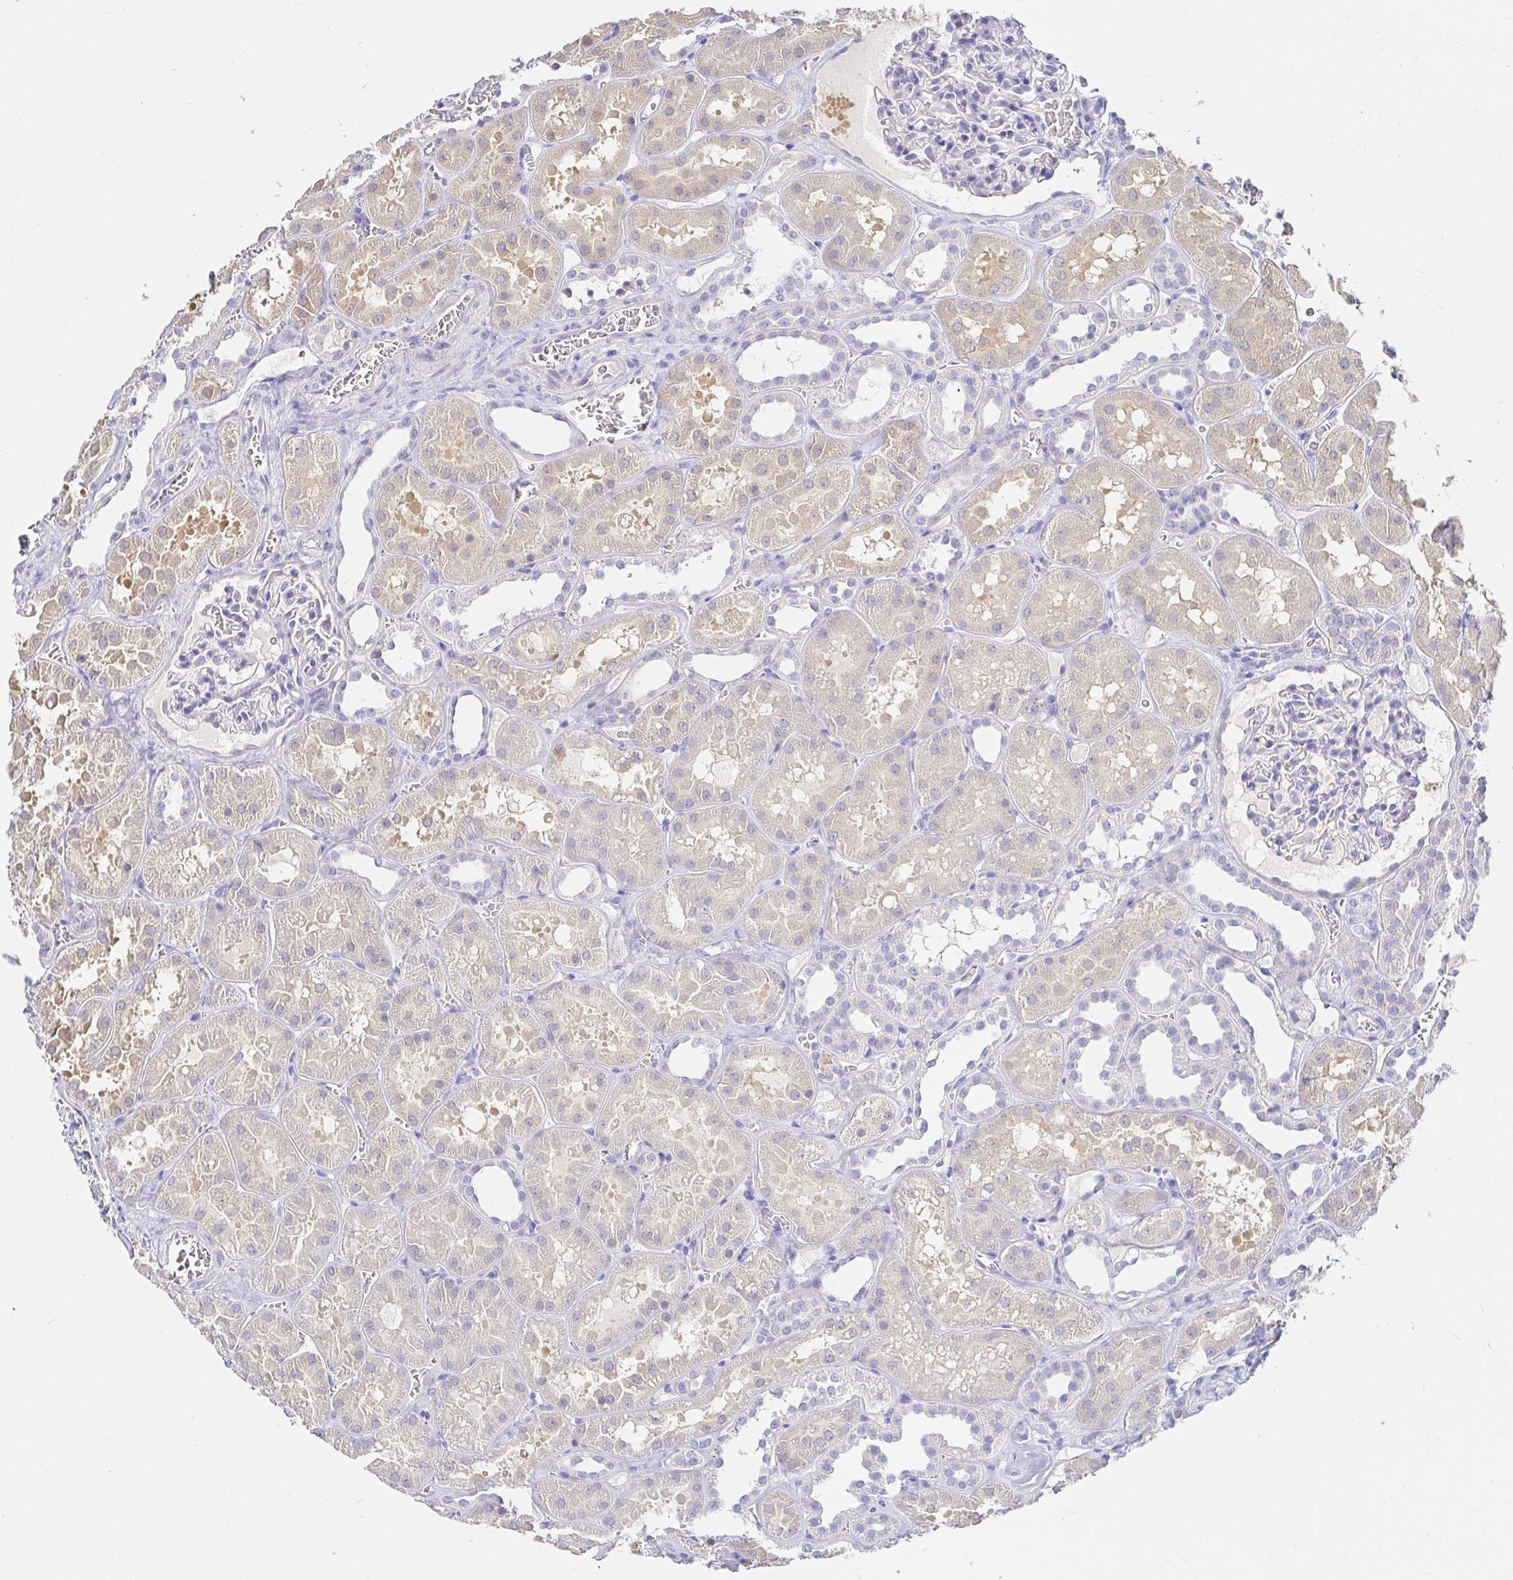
{"staining": {"intensity": "negative", "quantity": "none", "location": "none"}, "tissue": "kidney", "cell_type": "Cells in glomeruli", "image_type": "normal", "snomed": [{"axis": "morphology", "description": "Normal tissue, NOS"}, {"axis": "topography", "description": "Kidney"}], "caption": "Immunohistochemical staining of normal human kidney reveals no significant staining in cells in glomeruli.", "gene": "PDE6B", "patient": {"sex": "female", "age": 41}}